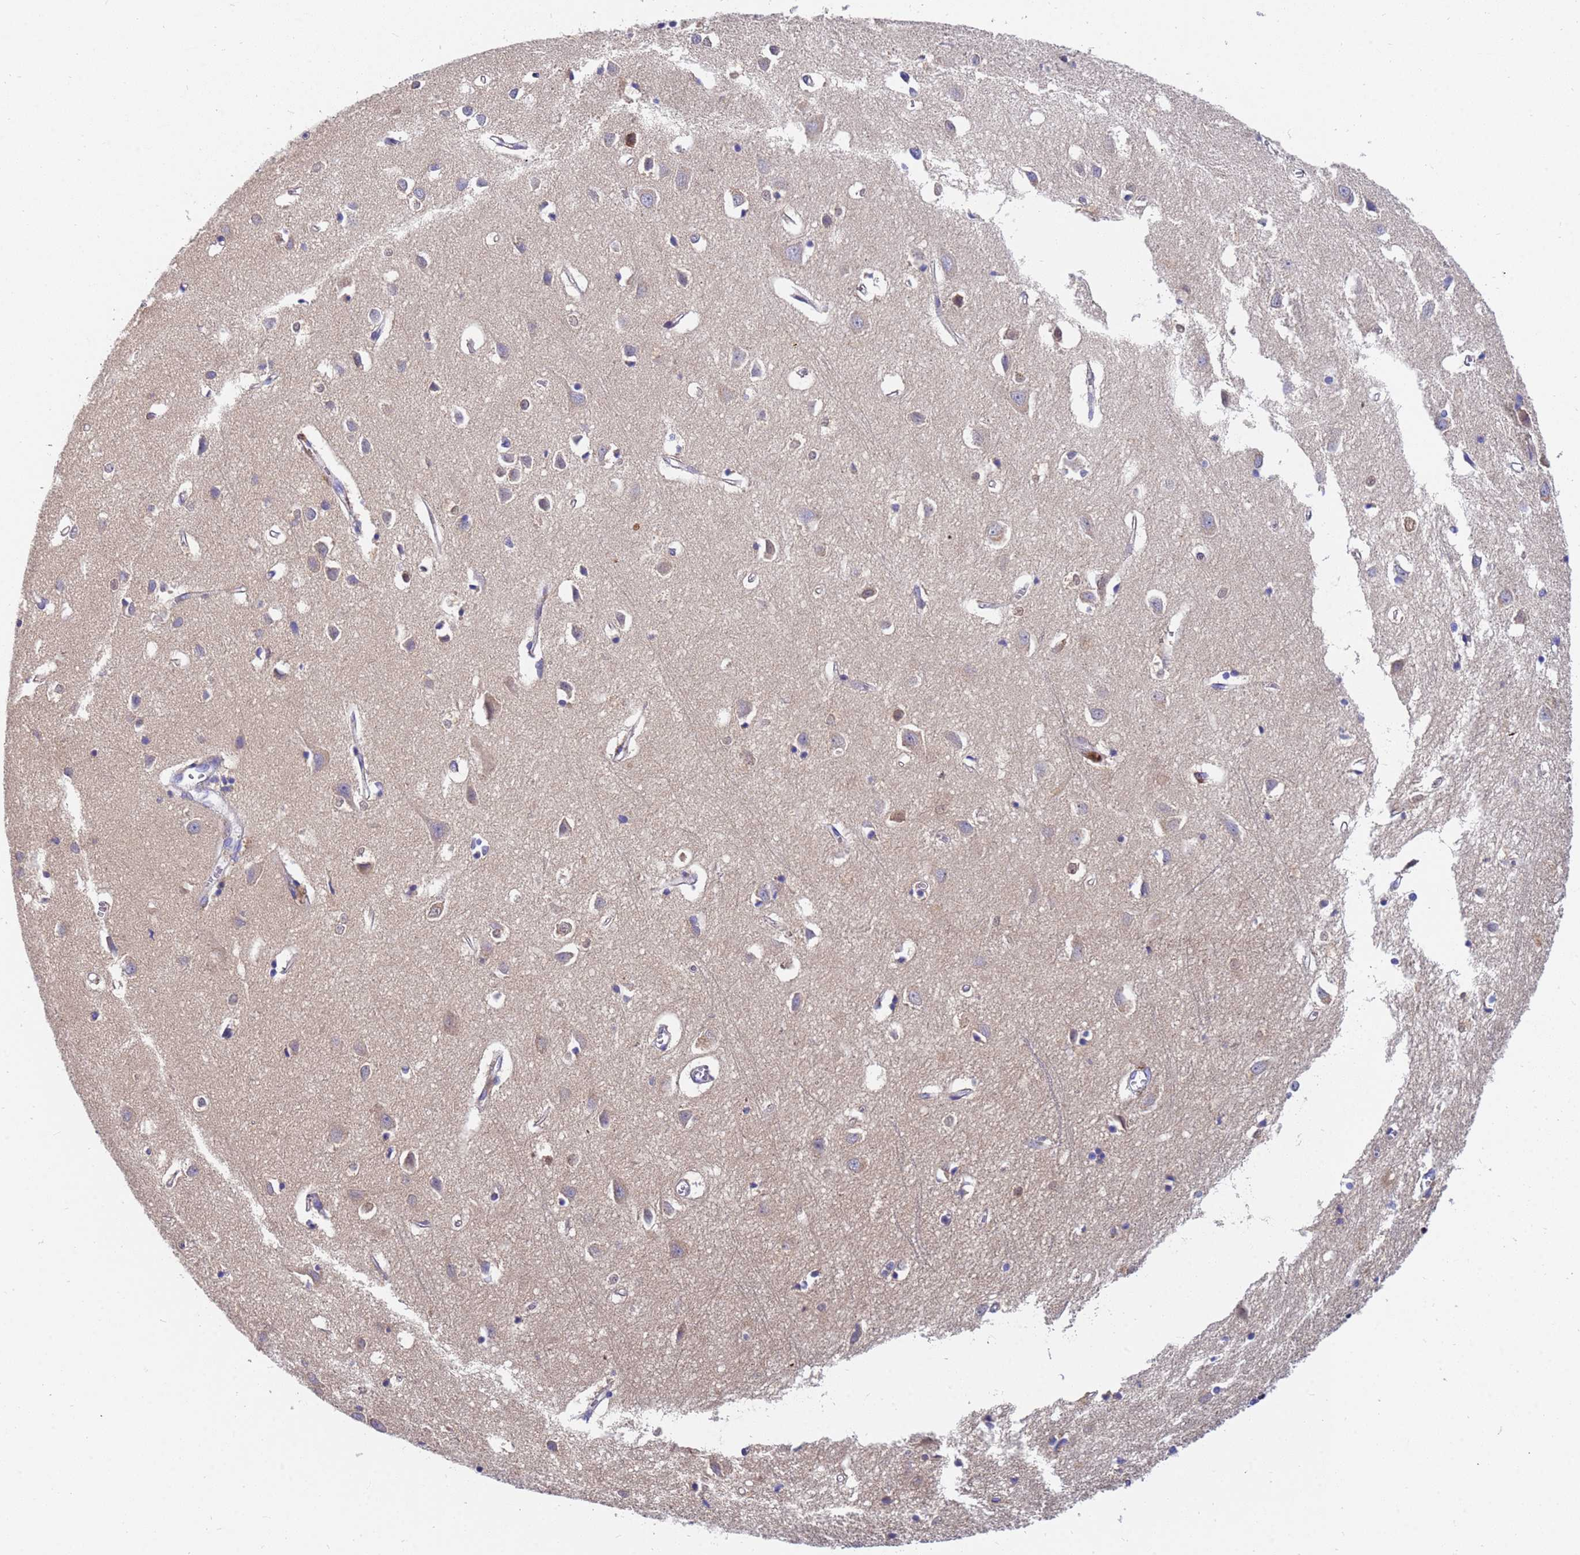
{"staining": {"intensity": "weak", "quantity": "25%-75%", "location": "cytoplasmic/membranous"}, "tissue": "cerebral cortex", "cell_type": "Endothelial cells", "image_type": "normal", "snomed": [{"axis": "morphology", "description": "Normal tissue, NOS"}, {"axis": "topography", "description": "Cerebral cortex"}], "caption": "Protein staining of normal cerebral cortex displays weak cytoplasmic/membranous staining in about 25%-75% of endothelial cells. (IHC, brightfield microscopy, high magnification).", "gene": "TTLL11", "patient": {"sex": "female", "age": 64}}